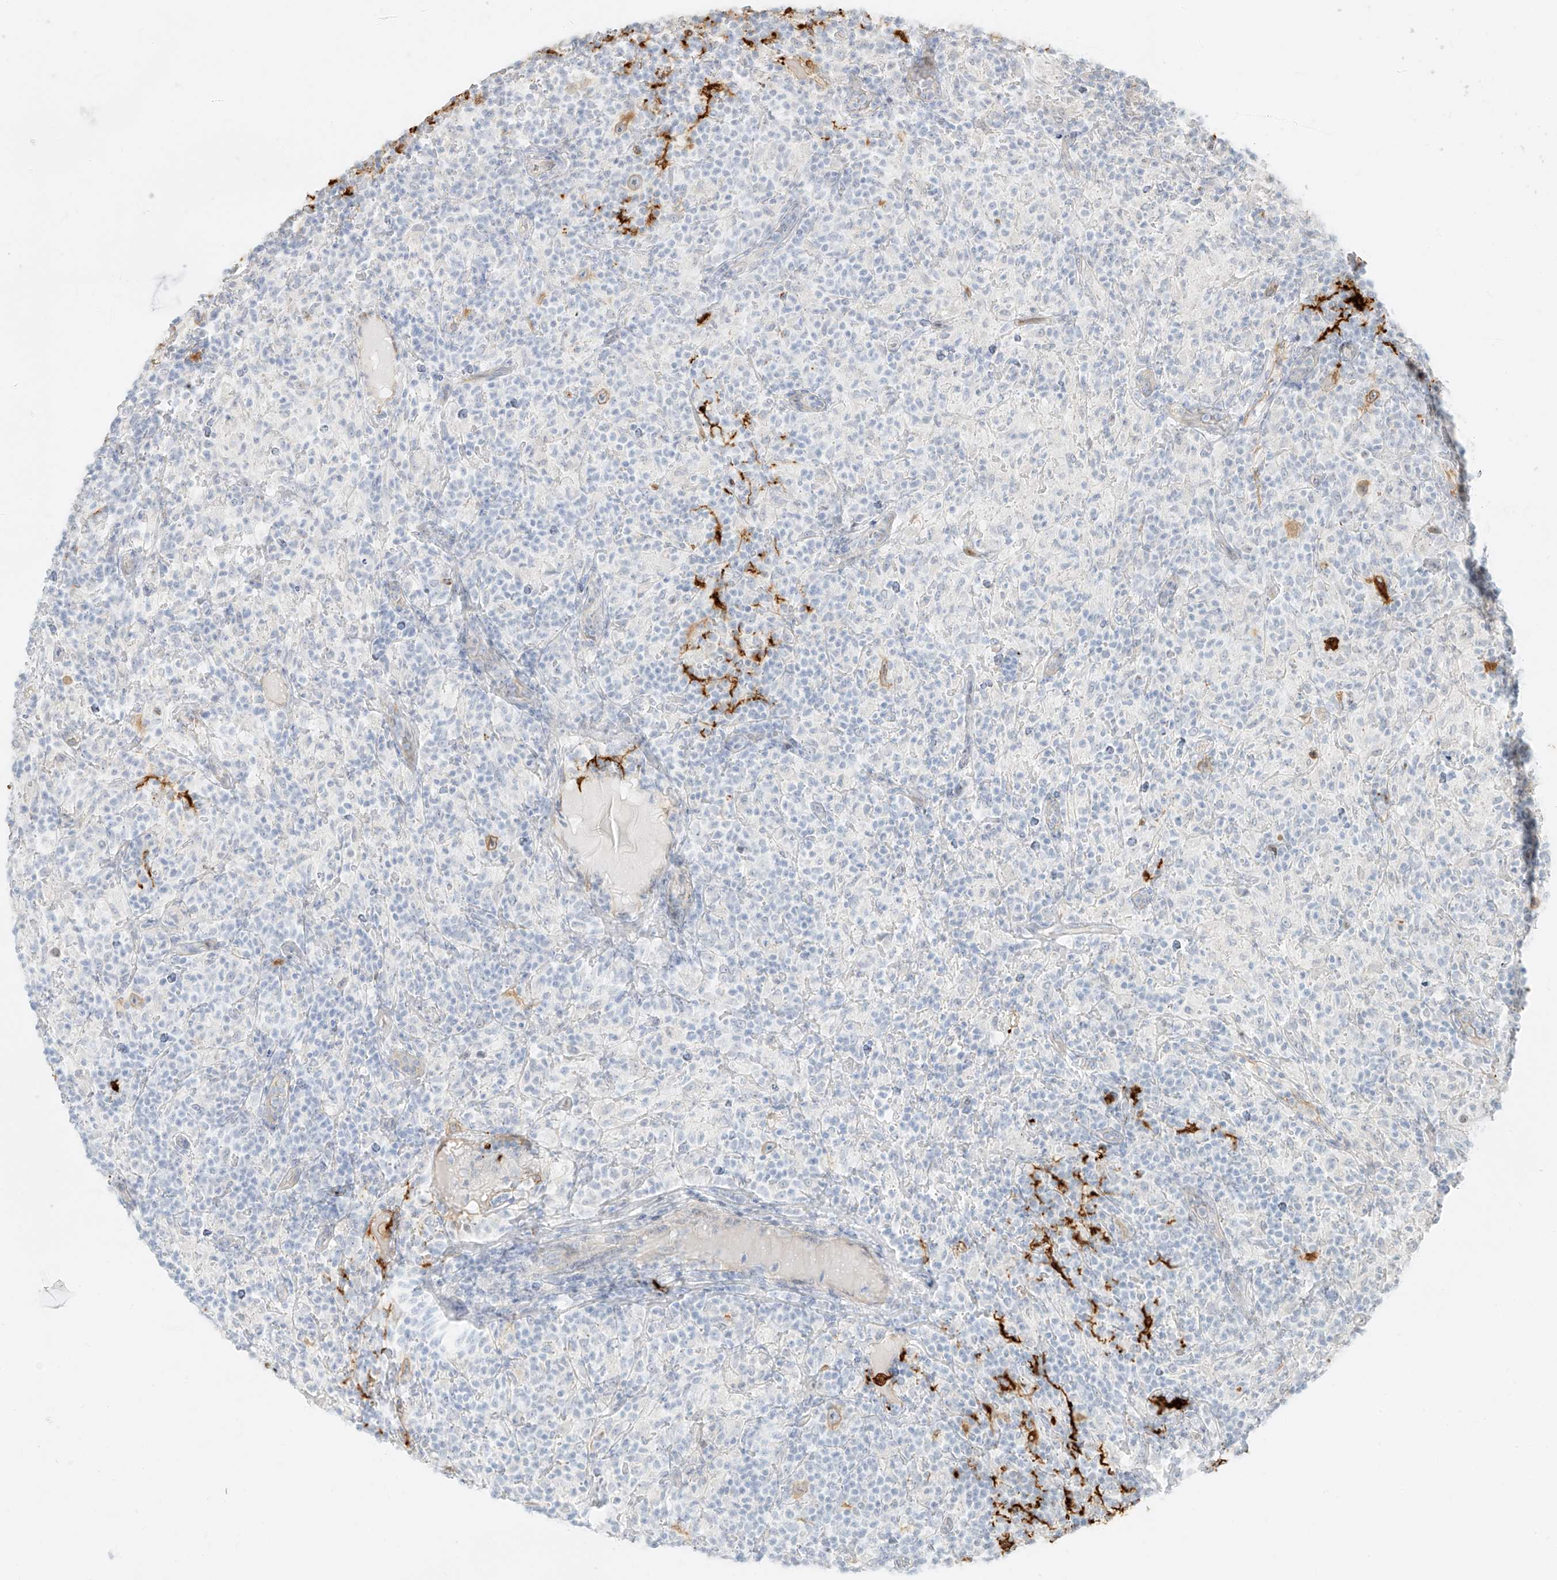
{"staining": {"intensity": "weak", "quantity": ">75%", "location": "cytoplasmic/membranous"}, "tissue": "lymphoma", "cell_type": "Tumor cells", "image_type": "cancer", "snomed": [{"axis": "morphology", "description": "Hodgkin's disease, NOS"}, {"axis": "topography", "description": "Lymph node"}], "caption": "This photomicrograph displays immunohistochemistry staining of lymphoma, with low weak cytoplasmic/membranous staining in approximately >75% of tumor cells.", "gene": "NHSL1", "patient": {"sex": "male", "age": 70}}